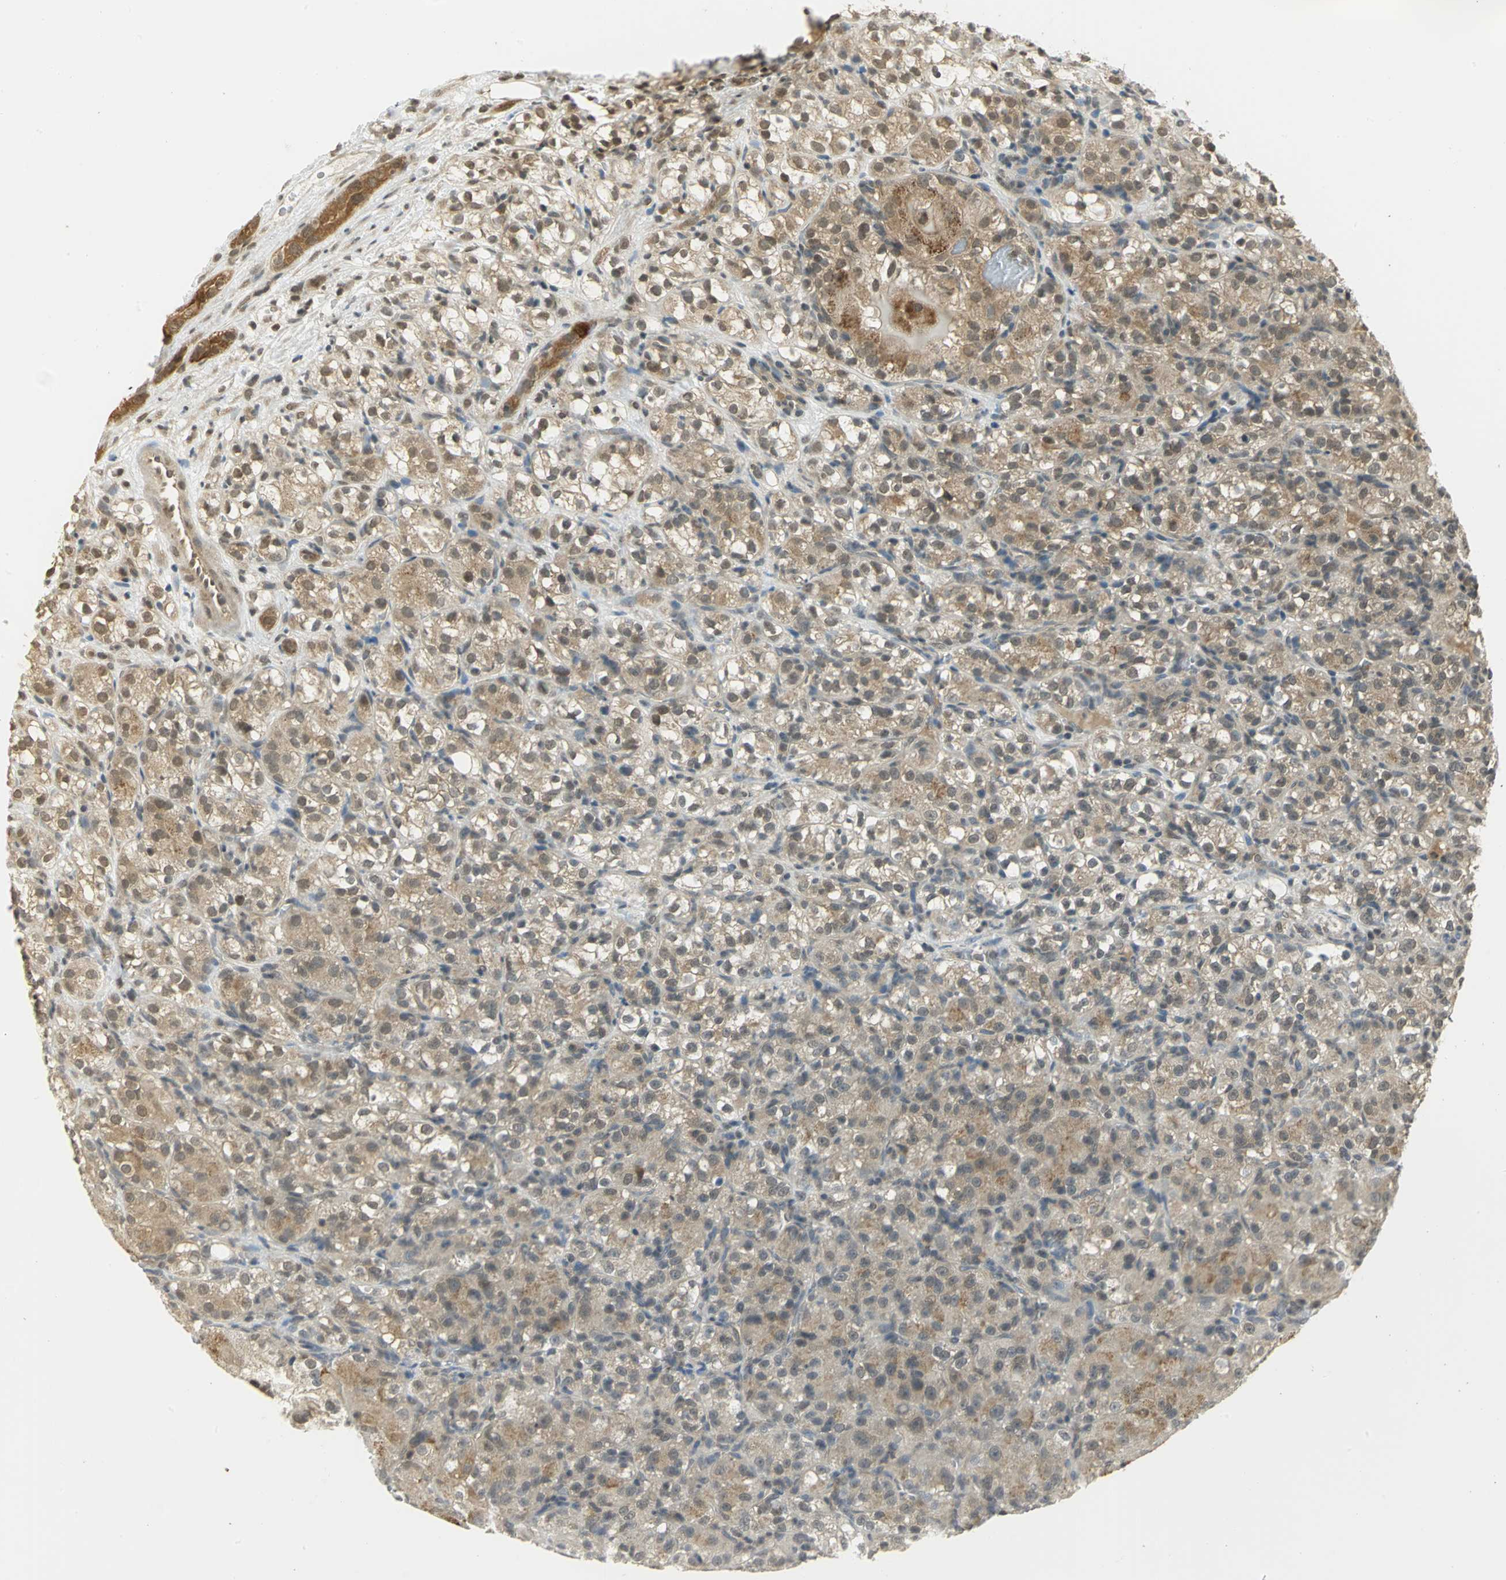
{"staining": {"intensity": "moderate", "quantity": ">75%", "location": "cytoplasmic/membranous"}, "tissue": "renal cancer", "cell_type": "Tumor cells", "image_type": "cancer", "snomed": [{"axis": "morphology", "description": "Normal tissue, NOS"}, {"axis": "morphology", "description": "Adenocarcinoma, NOS"}, {"axis": "topography", "description": "Kidney"}], "caption": "Renal cancer stained with immunohistochemistry displays moderate cytoplasmic/membranous staining in approximately >75% of tumor cells.", "gene": "CDC34", "patient": {"sex": "male", "age": 61}}